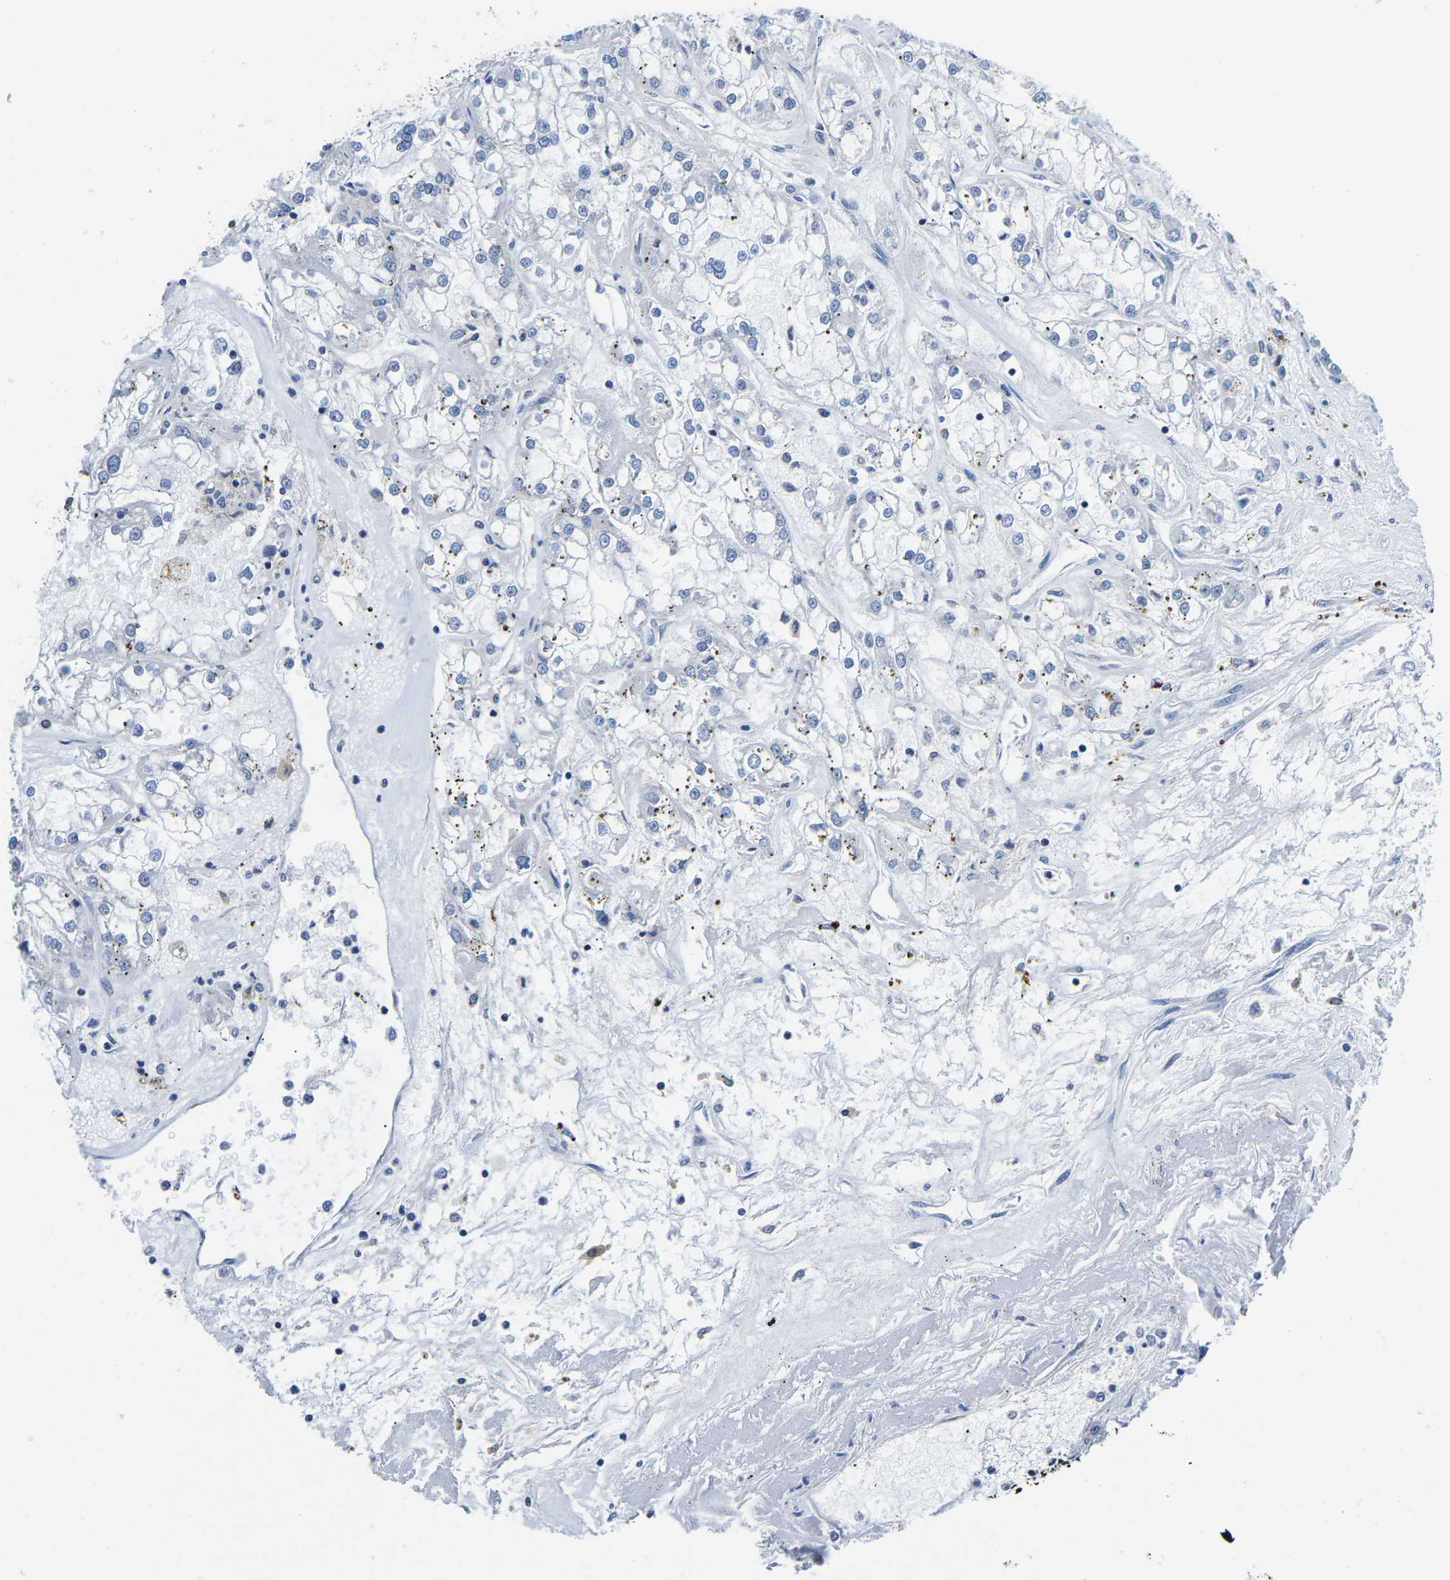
{"staining": {"intensity": "negative", "quantity": "none", "location": "none"}, "tissue": "renal cancer", "cell_type": "Tumor cells", "image_type": "cancer", "snomed": [{"axis": "morphology", "description": "Adenocarcinoma, NOS"}, {"axis": "topography", "description": "Kidney"}], "caption": "The image exhibits no staining of tumor cells in adenocarcinoma (renal).", "gene": "CDC73", "patient": {"sex": "female", "age": 52}}